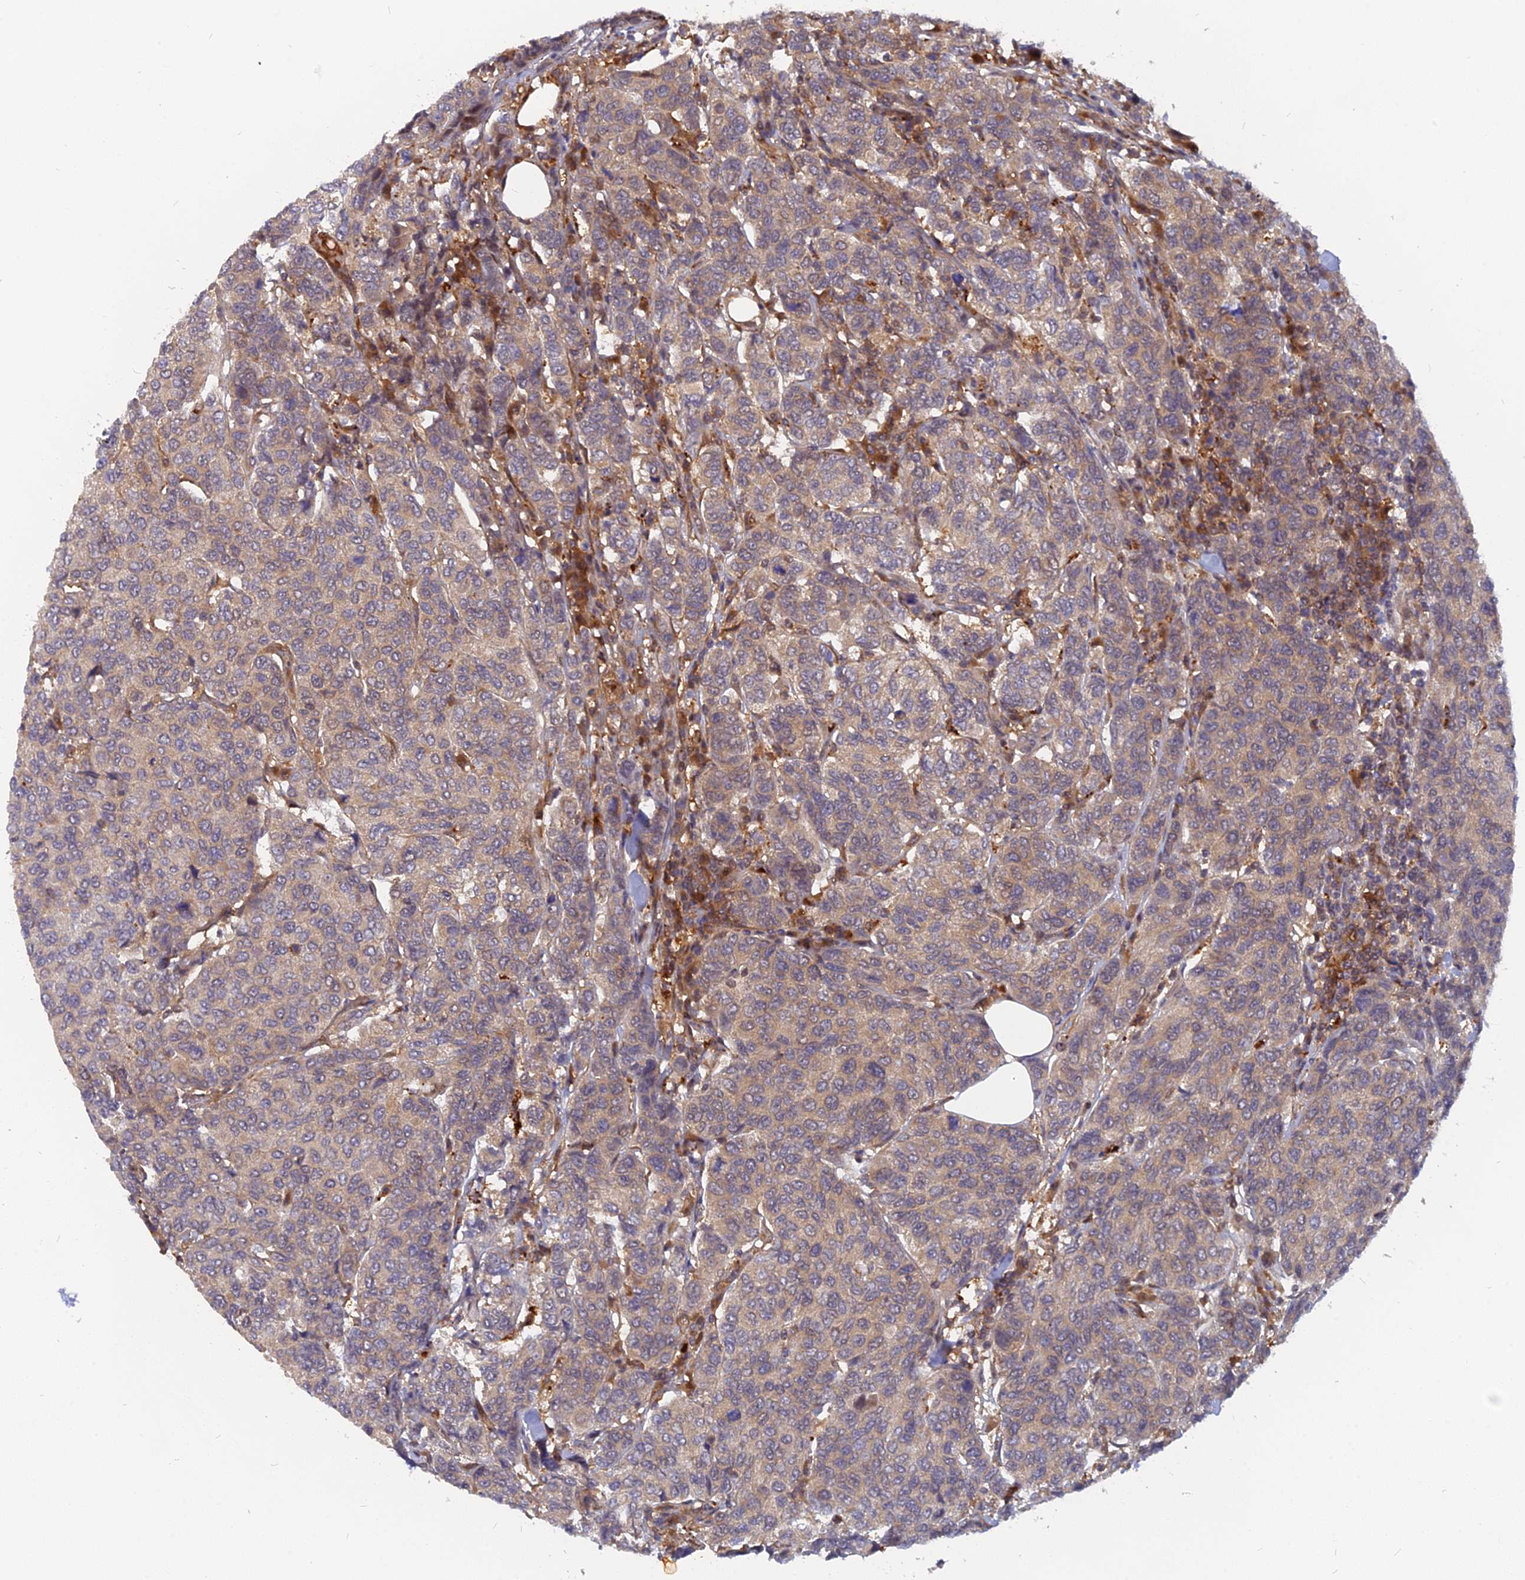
{"staining": {"intensity": "moderate", "quantity": "<25%", "location": "cytoplasmic/membranous"}, "tissue": "breast cancer", "cell_type": "Tumor cells", "image_type": "cancer", "snomed": [{"axis": "morphology", "description": "Duct carcinoma"}, {"axis": "topography", "description": "Breast"}], "caption": "Immunohistochemical staining of breast cancer reveals low levels of moderate cytoplasmic/membranous protein staining in about <25% of tumor cells.", "gene": "ARL2BP", "patient": {"sex": "female", "age": 55}}